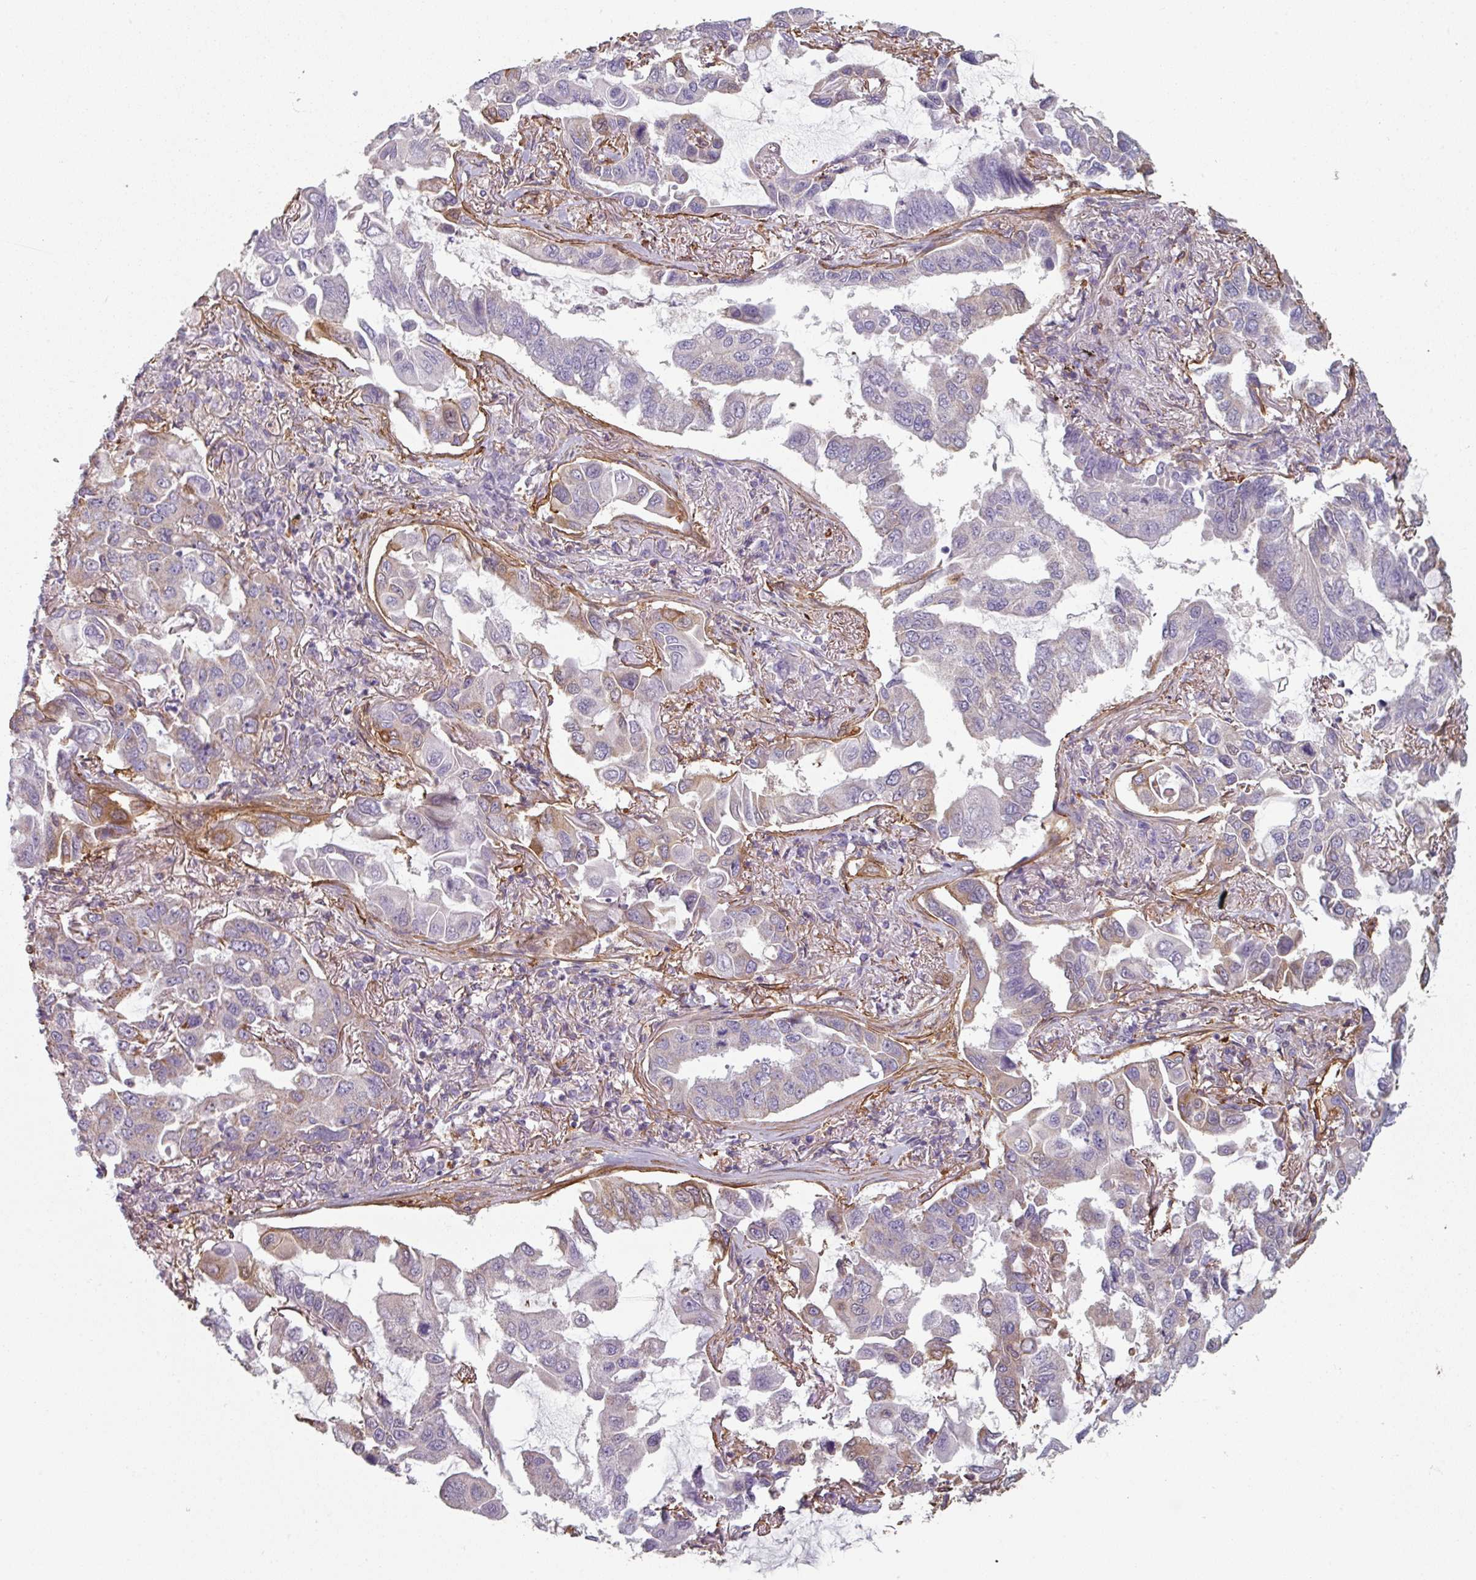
{"staining": {"intensity": "weak", "quantity": "<25%", "location": "cytoplasmic/membranous"}, "tissue": "lung cancer", "cell_type": "Tumor cells", "image_type": "cancer", "snomed": [{"axis": "morphology", "description": "Adenocarcinoma, NOS"}, {"axis": "topography", "description": "Lung"}], "caption": "Immunohistochemistry (IHC) histopathology image of neoplastic tissue: lung cancer stained with DAB displays no significant protein expression in tumor cells.", "gene": "GSTA4", "patient": {"sex": "male", "age": 64}}